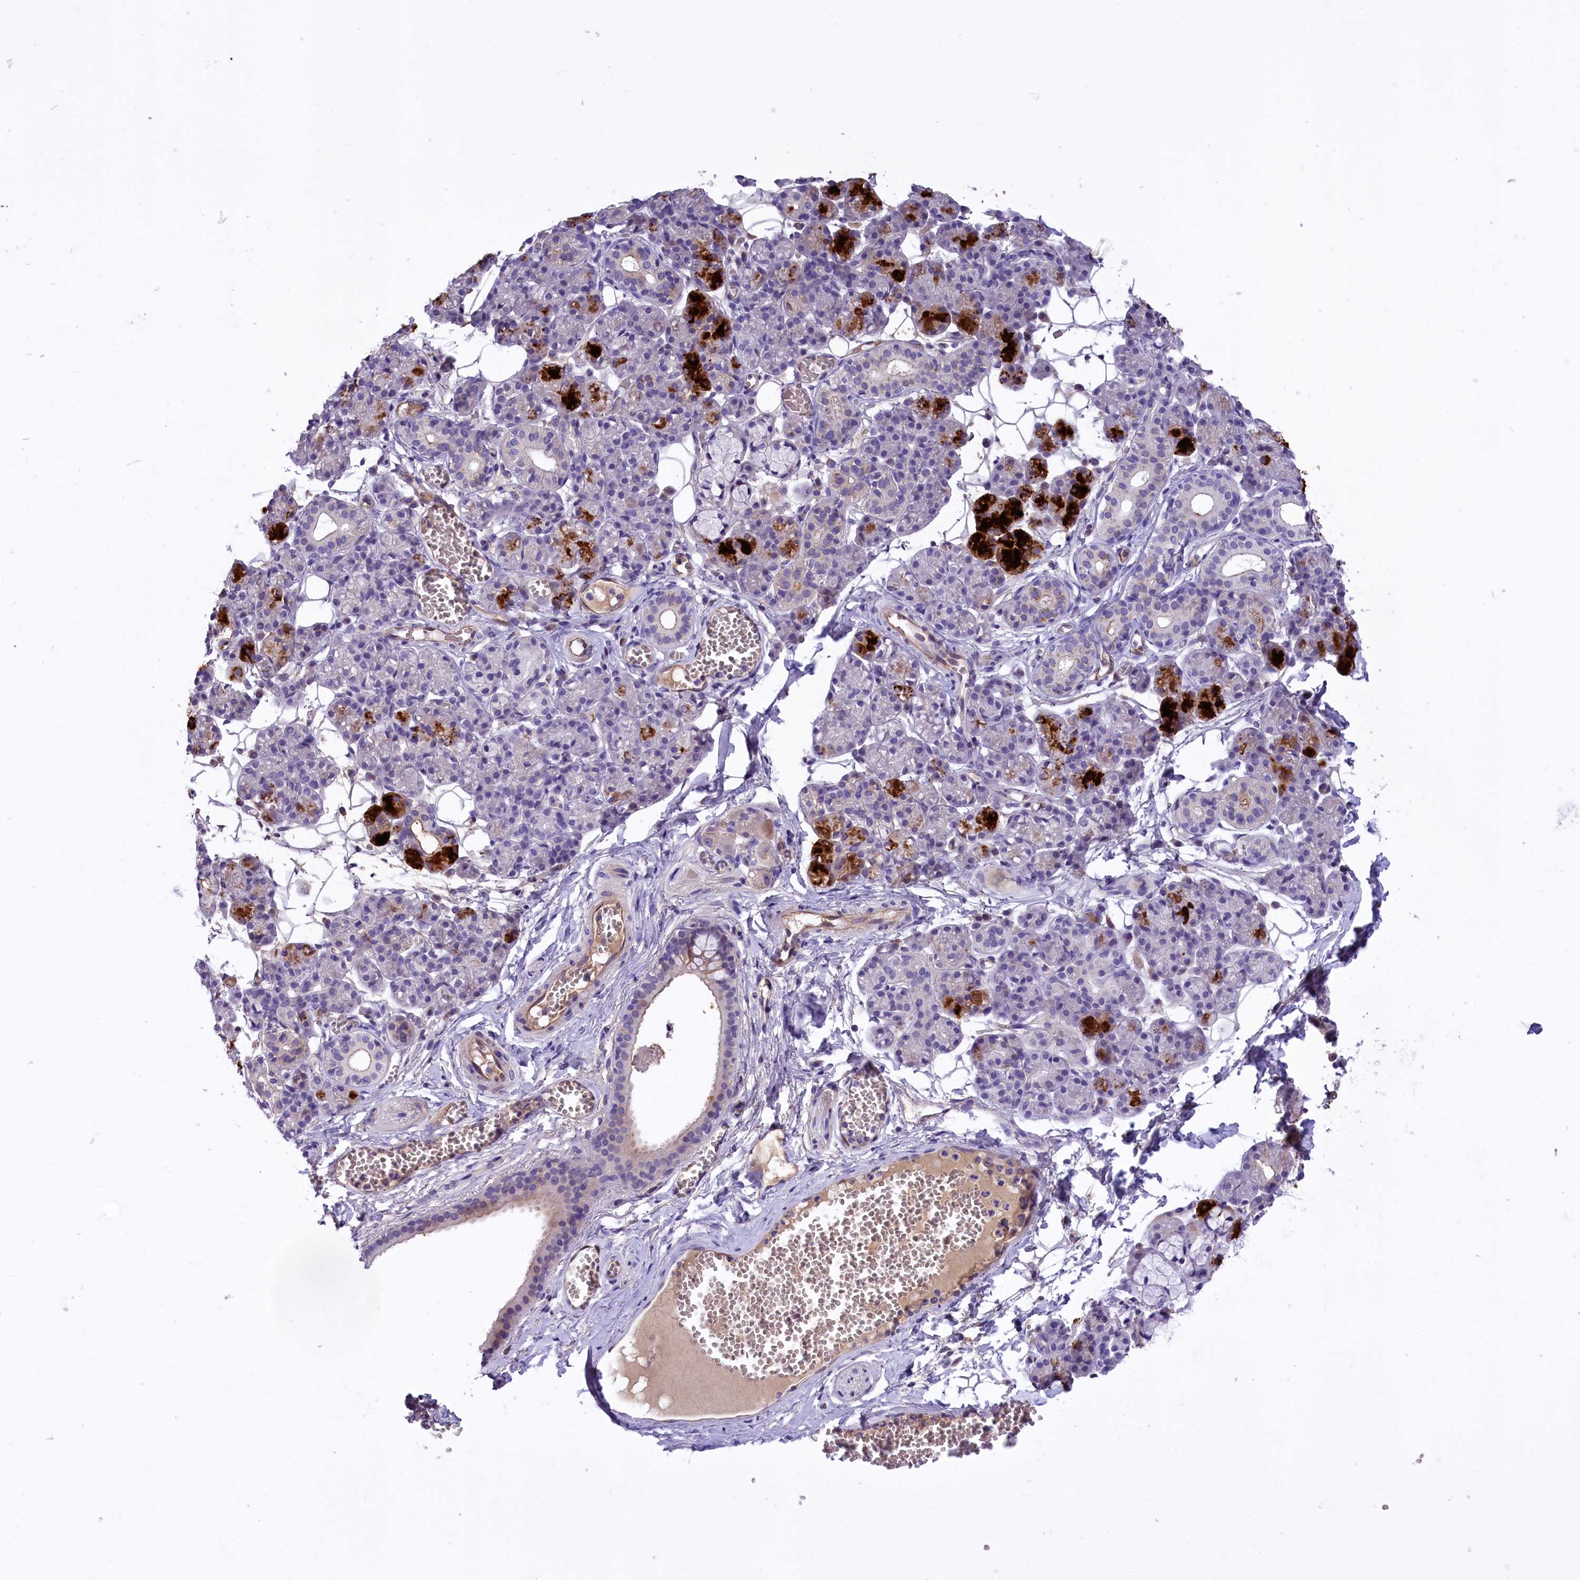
{"staining": {"intensity": "strong", "quantity": "25%-75%", "location": "cytoplasmic/membranous"}, "tissue": "salivary gland", "cell_type": "Glandular cells", "image_type": "normal", "snomed": [{"axis": "morphology", "description": "Normal tissue, NOS"}, {"axis": "topography", "description": "Salivary gland"}], "caption": "DAB (3,3'-diaminobenzidine) immunohistochemical staining of unremarkable human salivary gland displays strong cytoplasmic/membranous protein staining in about 25%-75% of glandular cells.", "gene": "CCDC32", "patient": {"sex": "male", "age": 63}}